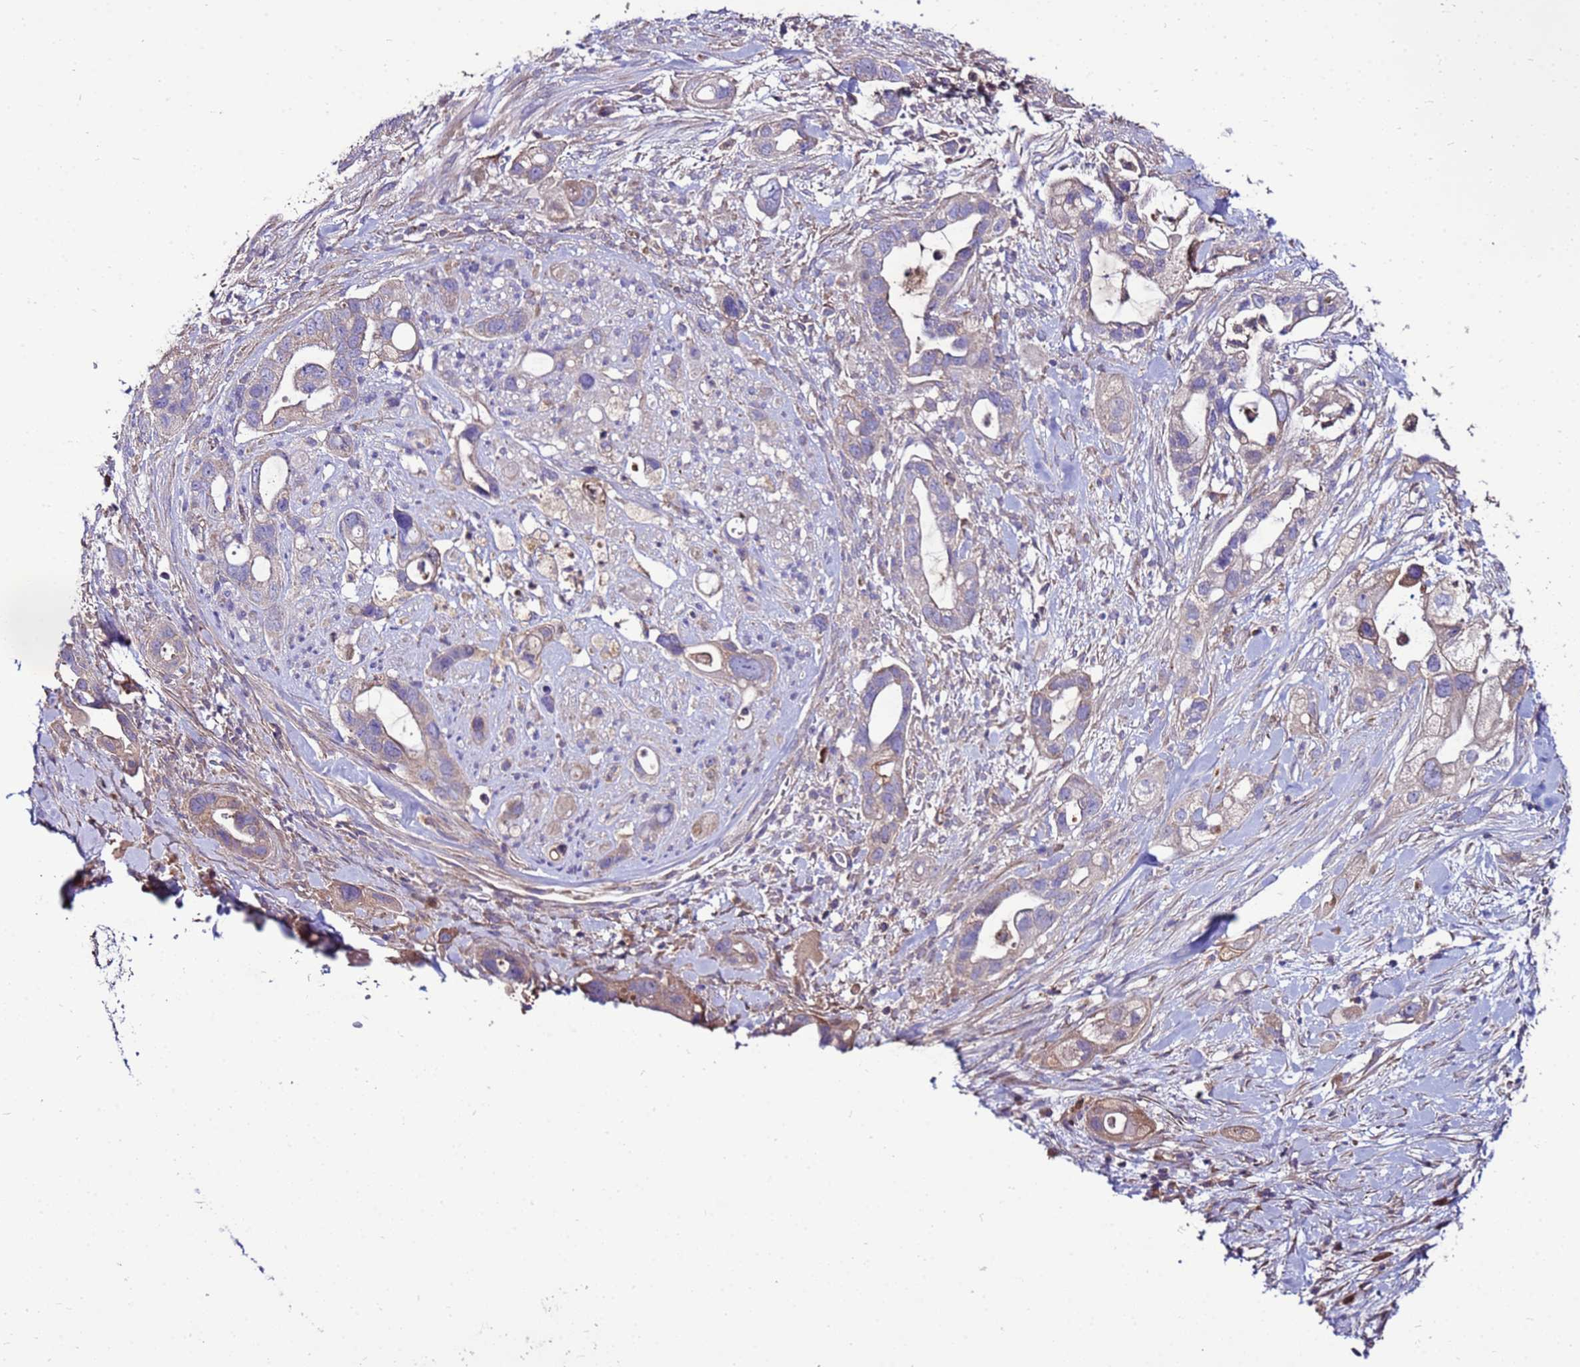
{"staining": {"intensity": "moderate", "quantity": "<25%", "location": "cytoplasmic/membranous"}, "tissue": "pancreatic cancer", "cell_type": "Tumor cells", "image_type": "cancer", "snomed": [{"axis": "morphology", "description": "Adenocarcinoma, NOS"}, {"axis": "topography", "description": "Pancreas"}], "caption": "Immunohistochemistry photomicrograph of neoplastic tissue: pancreatic cancer (adenocarcinoma) stained using immunohistochemistry (IHC) demonstrates low levels of moderate protein expression localized specifically in the cytoplasmic/membranous of tumor cells, appearing as a cytoplasmic/membranous brown color.", "gene": "ANTKMT", "patient": {"sex": "male", "age": 44}}